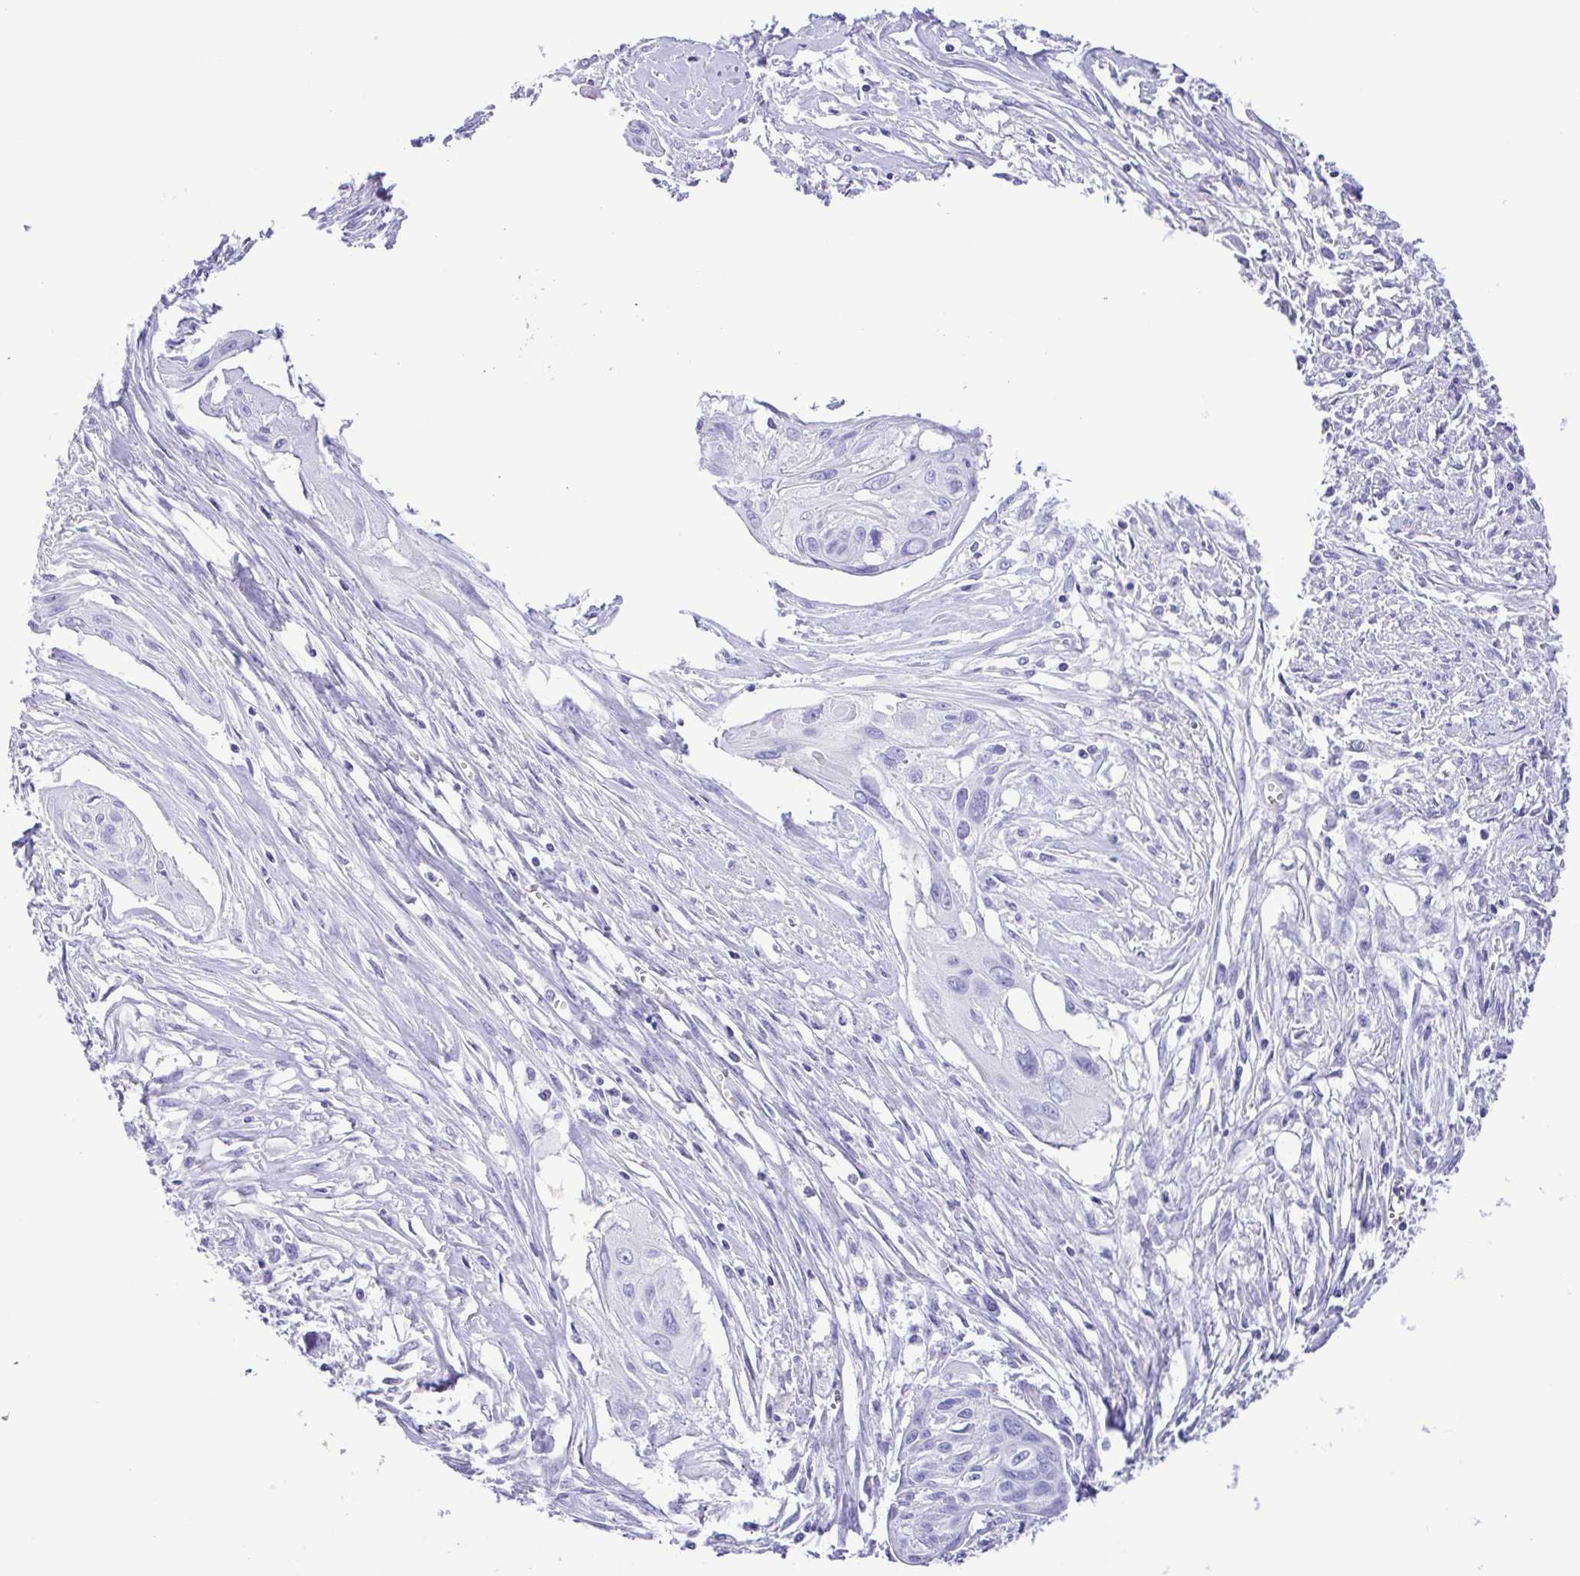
{"staining": {"intensity": "negative", "quantity": "none", "location": "none"}, "tissue": "cervical cancer", "cell_type": "Tumor cells", "image_type": "cancer", "snomed": [{"axis": "morphology", "description": "Squamous cell carcinoma, NOS"}, {"axis": "topography", "description": "Cervix"}], "caption": "This micrograph is of cervical squamous cell carcinoma stained with immunohistochemistry (IHC) to label a protein in brown with the nuclei are counter-stained blue. There is no positivity in tumor cells.", "gene": "SYT1", "patient": {"sex": "female", "age": 49}}